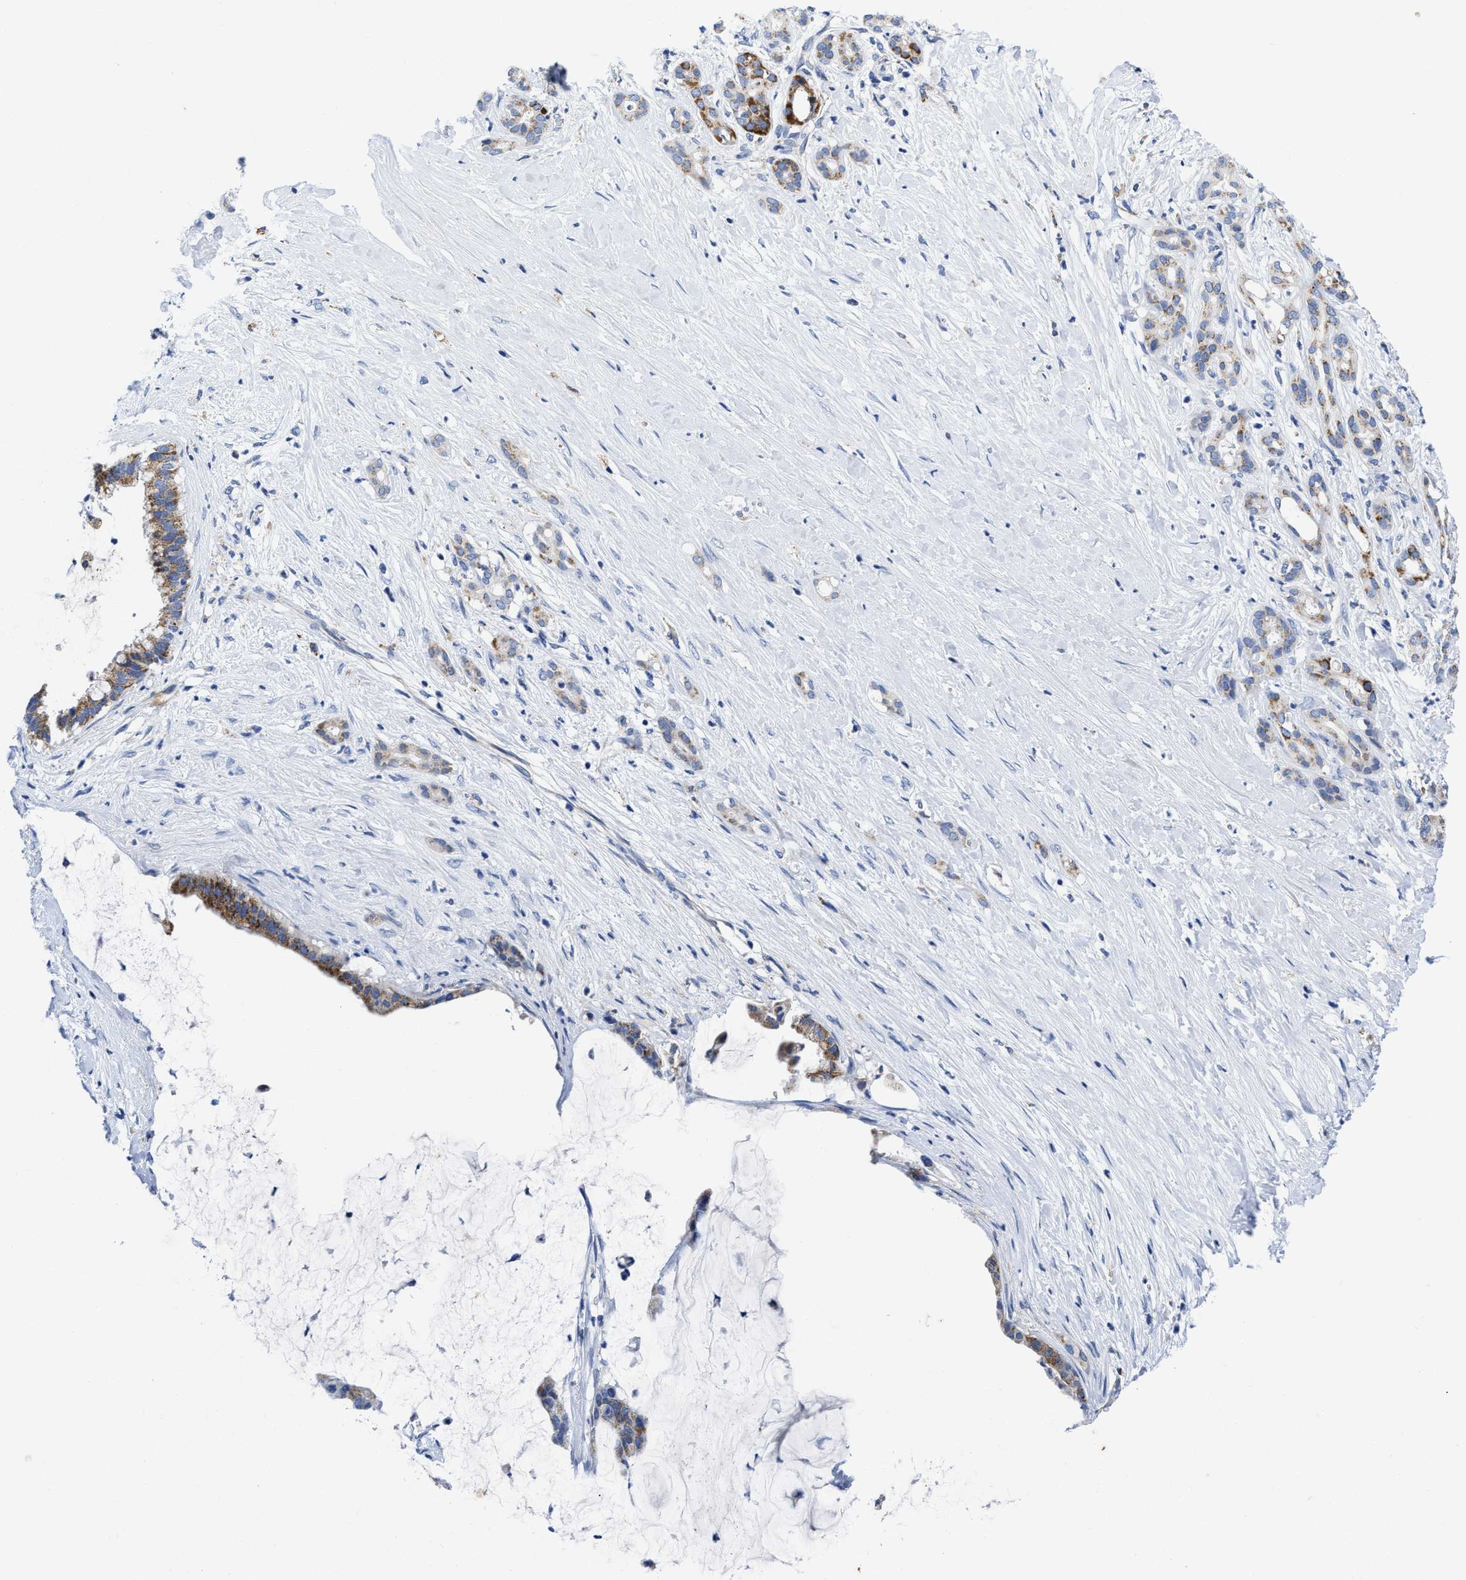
{"staining": {"intensity": "moderate", "quantity": "25%-75%", "location": "cytoplasmic/membranous"}, "tissue": "pancreatic cancer", "cell_type": "Tumor cells", "image_type": "cancer", "snomed": [{"axis": "morphology", "description": "Adenocarcinoma, NOS"}, {"axis": "topography", "description": "Pancreas"}], "caption": "Protein expression analysis of human adenocarcinoma (pancreatic) reveals moderate cytoplasmic/membranous positivity in approximately 25%-75% of tumor cells.", "gene": "TBRG4", "patient": {"sex": "male", "age": 41}}